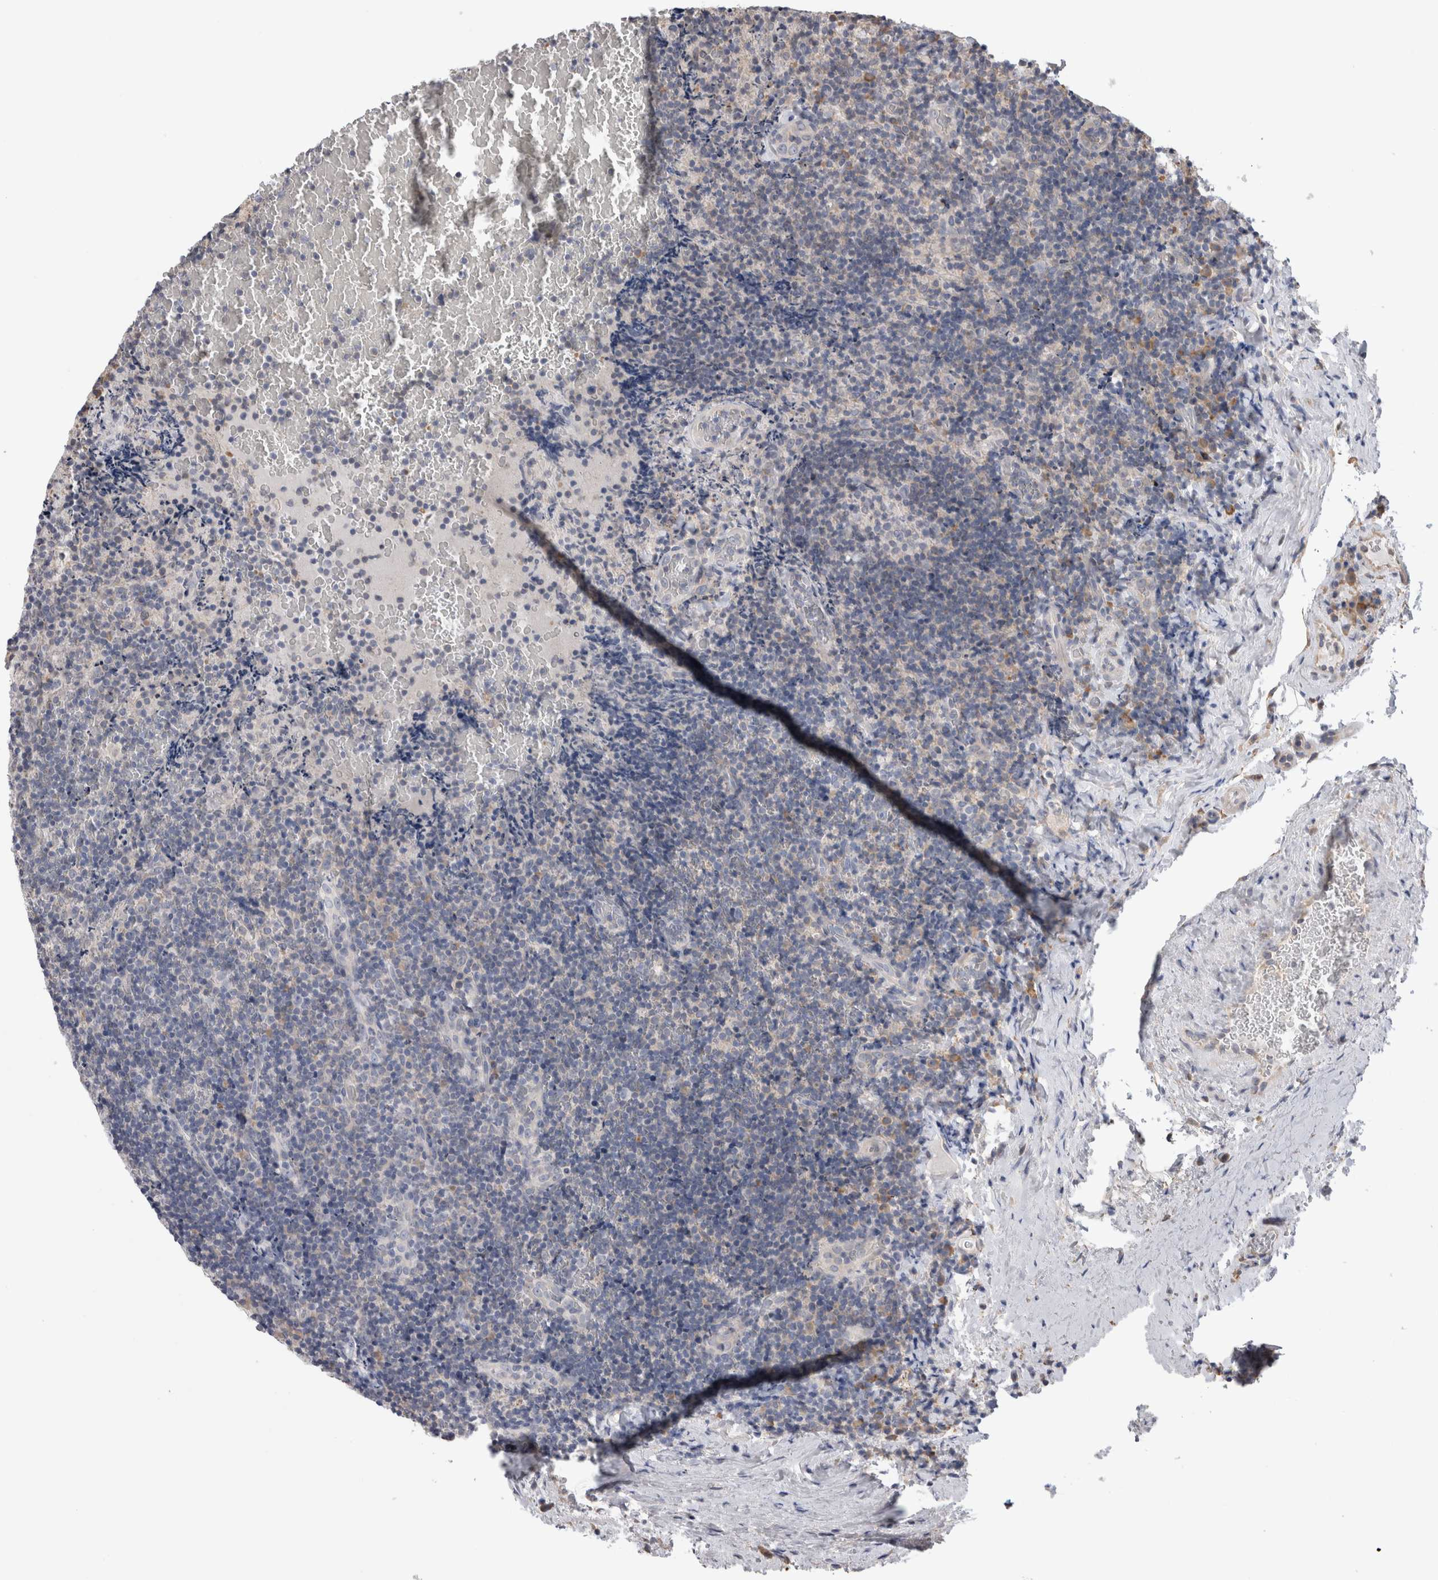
{"staining": {"intensity": "negative", "quantity": "none", "location": "none"}, "tissue": "lymphoma", "cell_type": "Tumor cells", "image_type": "cancer", "snomed": [{"axis": "morphology", "description": "Malignant lymphoma, non-Hodgkin's type, High grade"}, {"axis": "topography", "description": "Tonsil"}], "caption": "IHC histopathology image of human lymphoma stained for a protein (brown), which demonstrates no expression in tumor cells.", "gene": "SMAP2", "patient": {"sex": "female", "age": 36}}